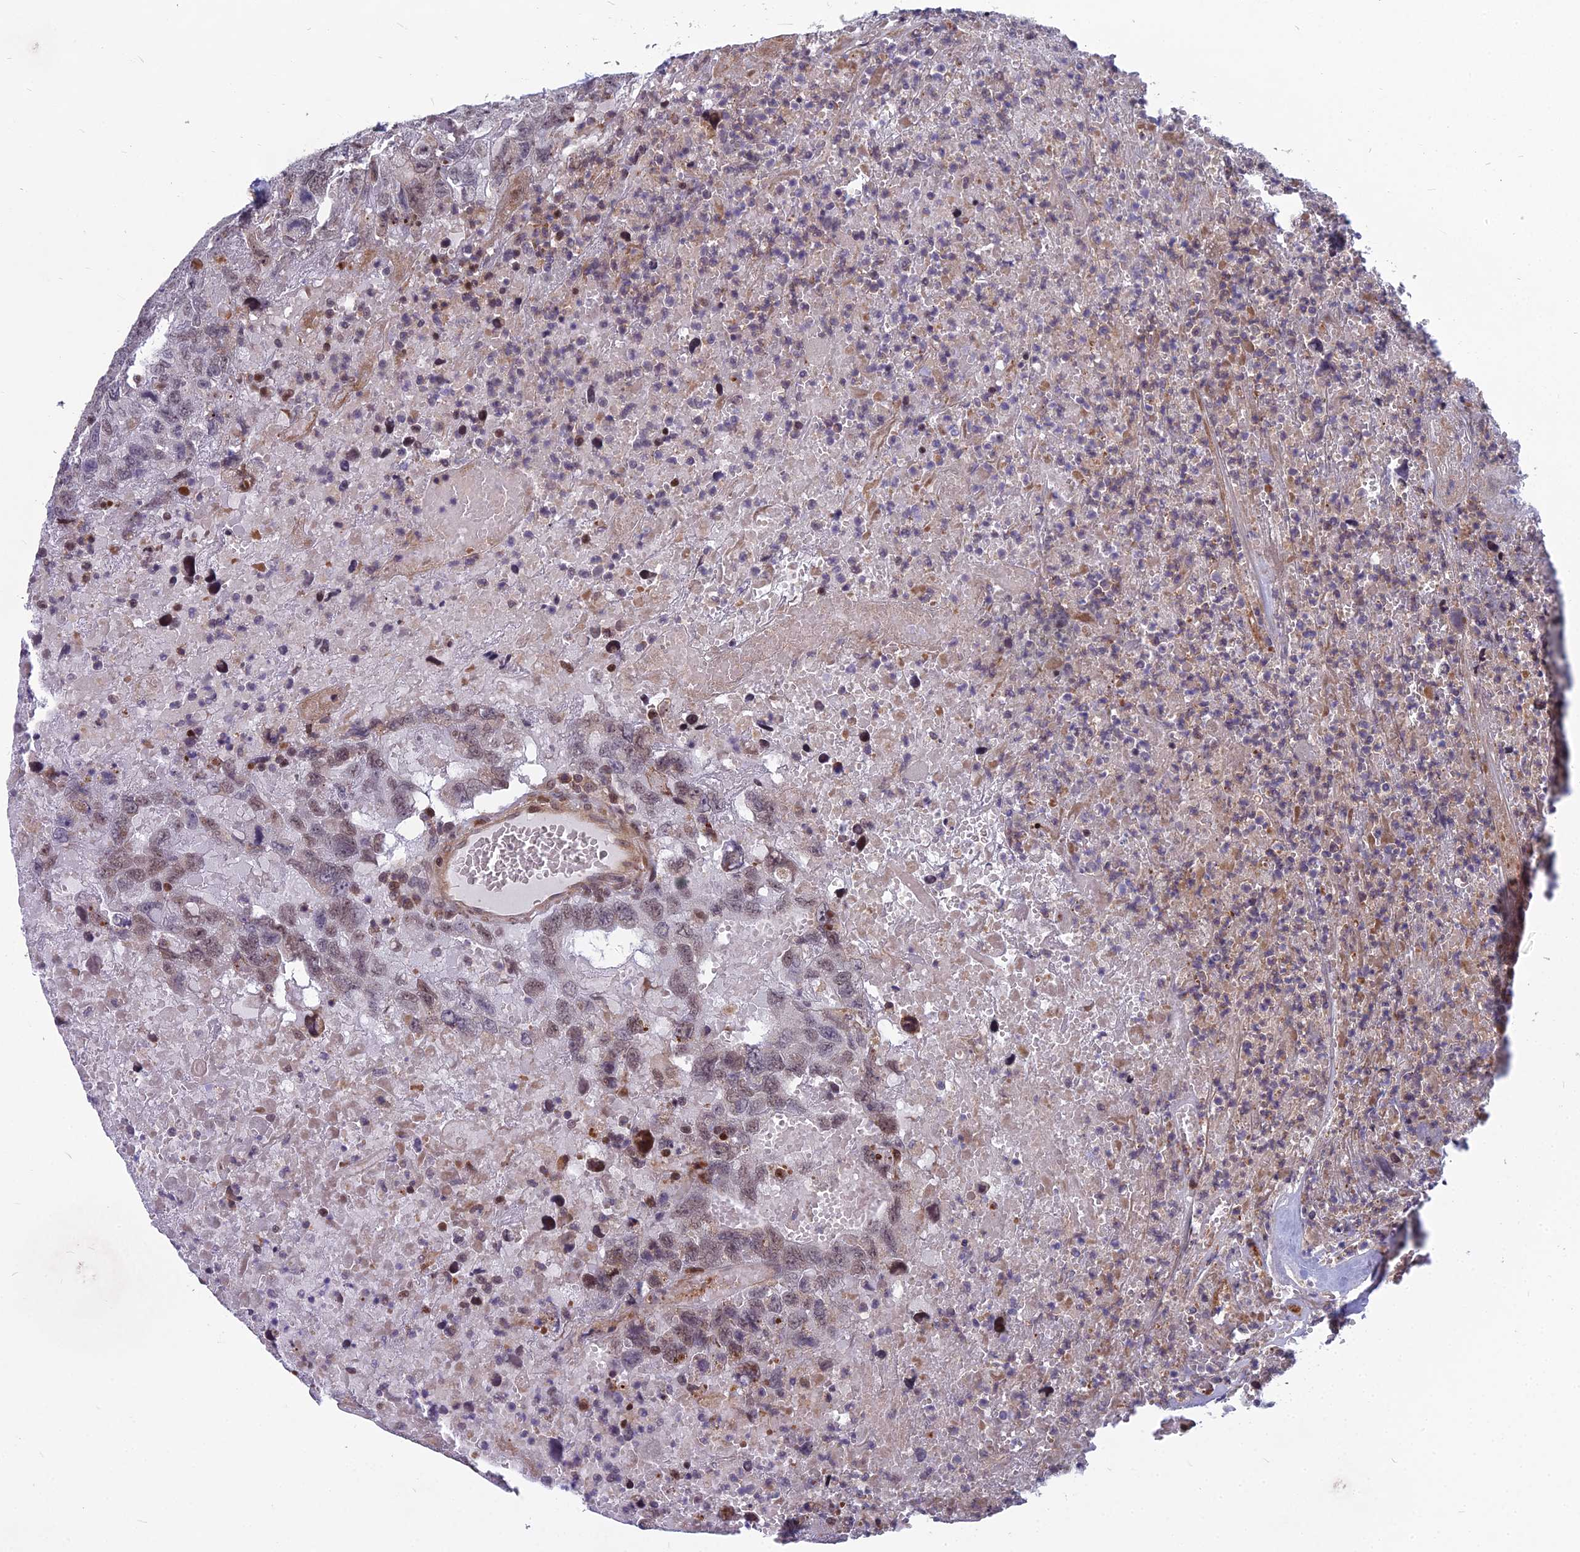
{"staining": {"intensity": "weak", "quantity": "25%-75%", "location": "nuclear"}, "tissue": "testis cancer", "cell_type": "Tumor cells", "image_type": "cancer", "snomed": [{"axis": "morphology", "description": "Carcinoma, Embryonal, NOS"}, {"axis": "topography", "description": "Testis"}], "caption": "Tumor cells exhibit low levels of weak nuclear positivity in approximately 25%-75% of cells in embryonal carcinoma (testis).", "gene": "COMMD2", "patient": {"sex": "male", "age": 45}}